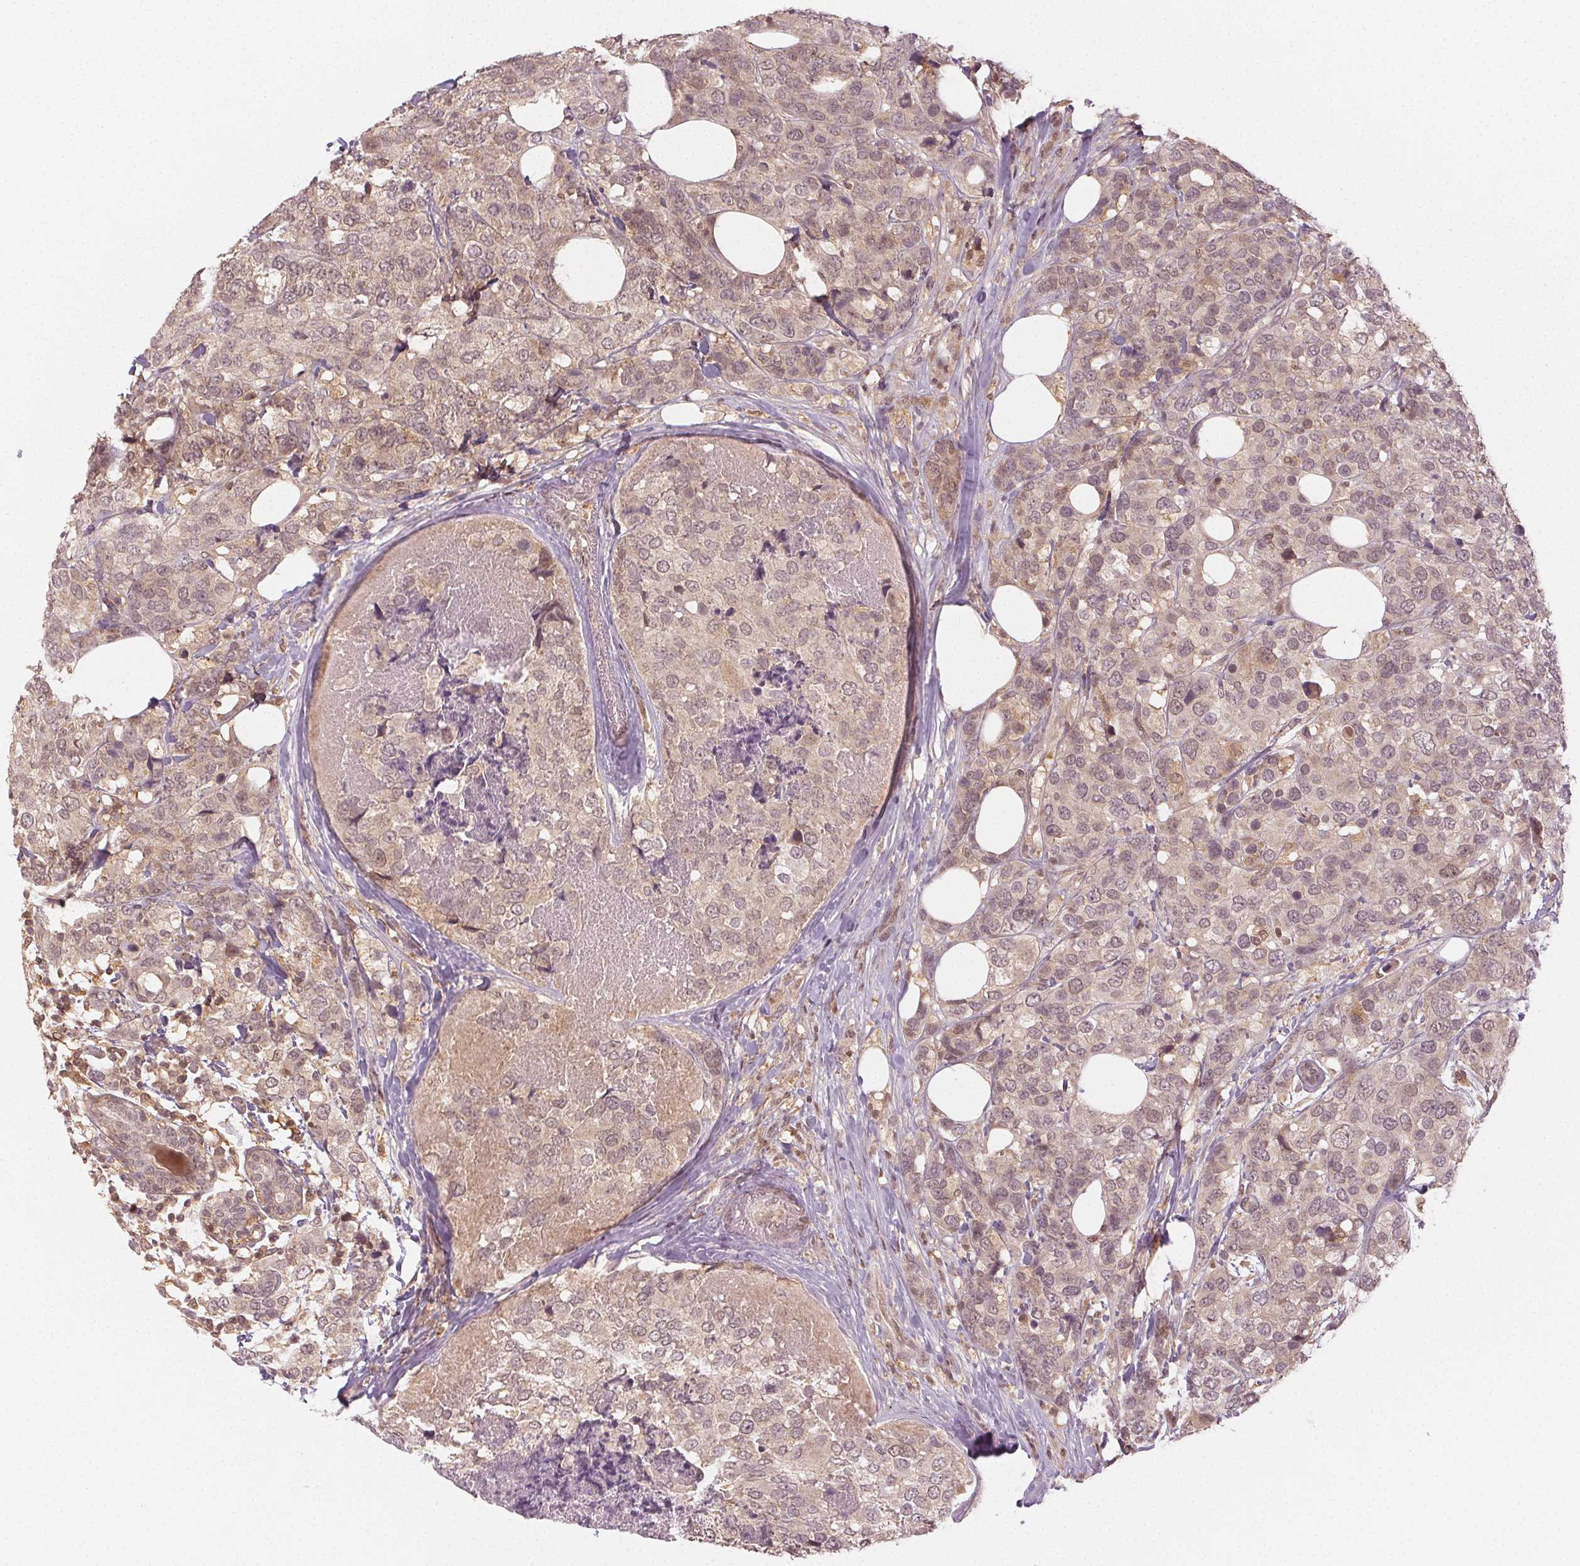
{"staining": {"intensity": "weak", "quantity": ">75%", "location": "cytoplasmic/membranous,nuclear"}, "tissue": "breast cancer", "cell_type": "Tumor cells", "image_type": "cancer", "snomed": [{"axis": "morphology", "description": "Lobular carcinoma"}, {"axis": "topography", "description": "Breast"}], "caption": "A brown stain highlights weak cytoplasmic/membranous and nuclear positivity of a protein in breast cancer (lobular carcinoma) tumor cells.", "gene": "MAPK14", "patient": {"sex": "female", "age": 59}}